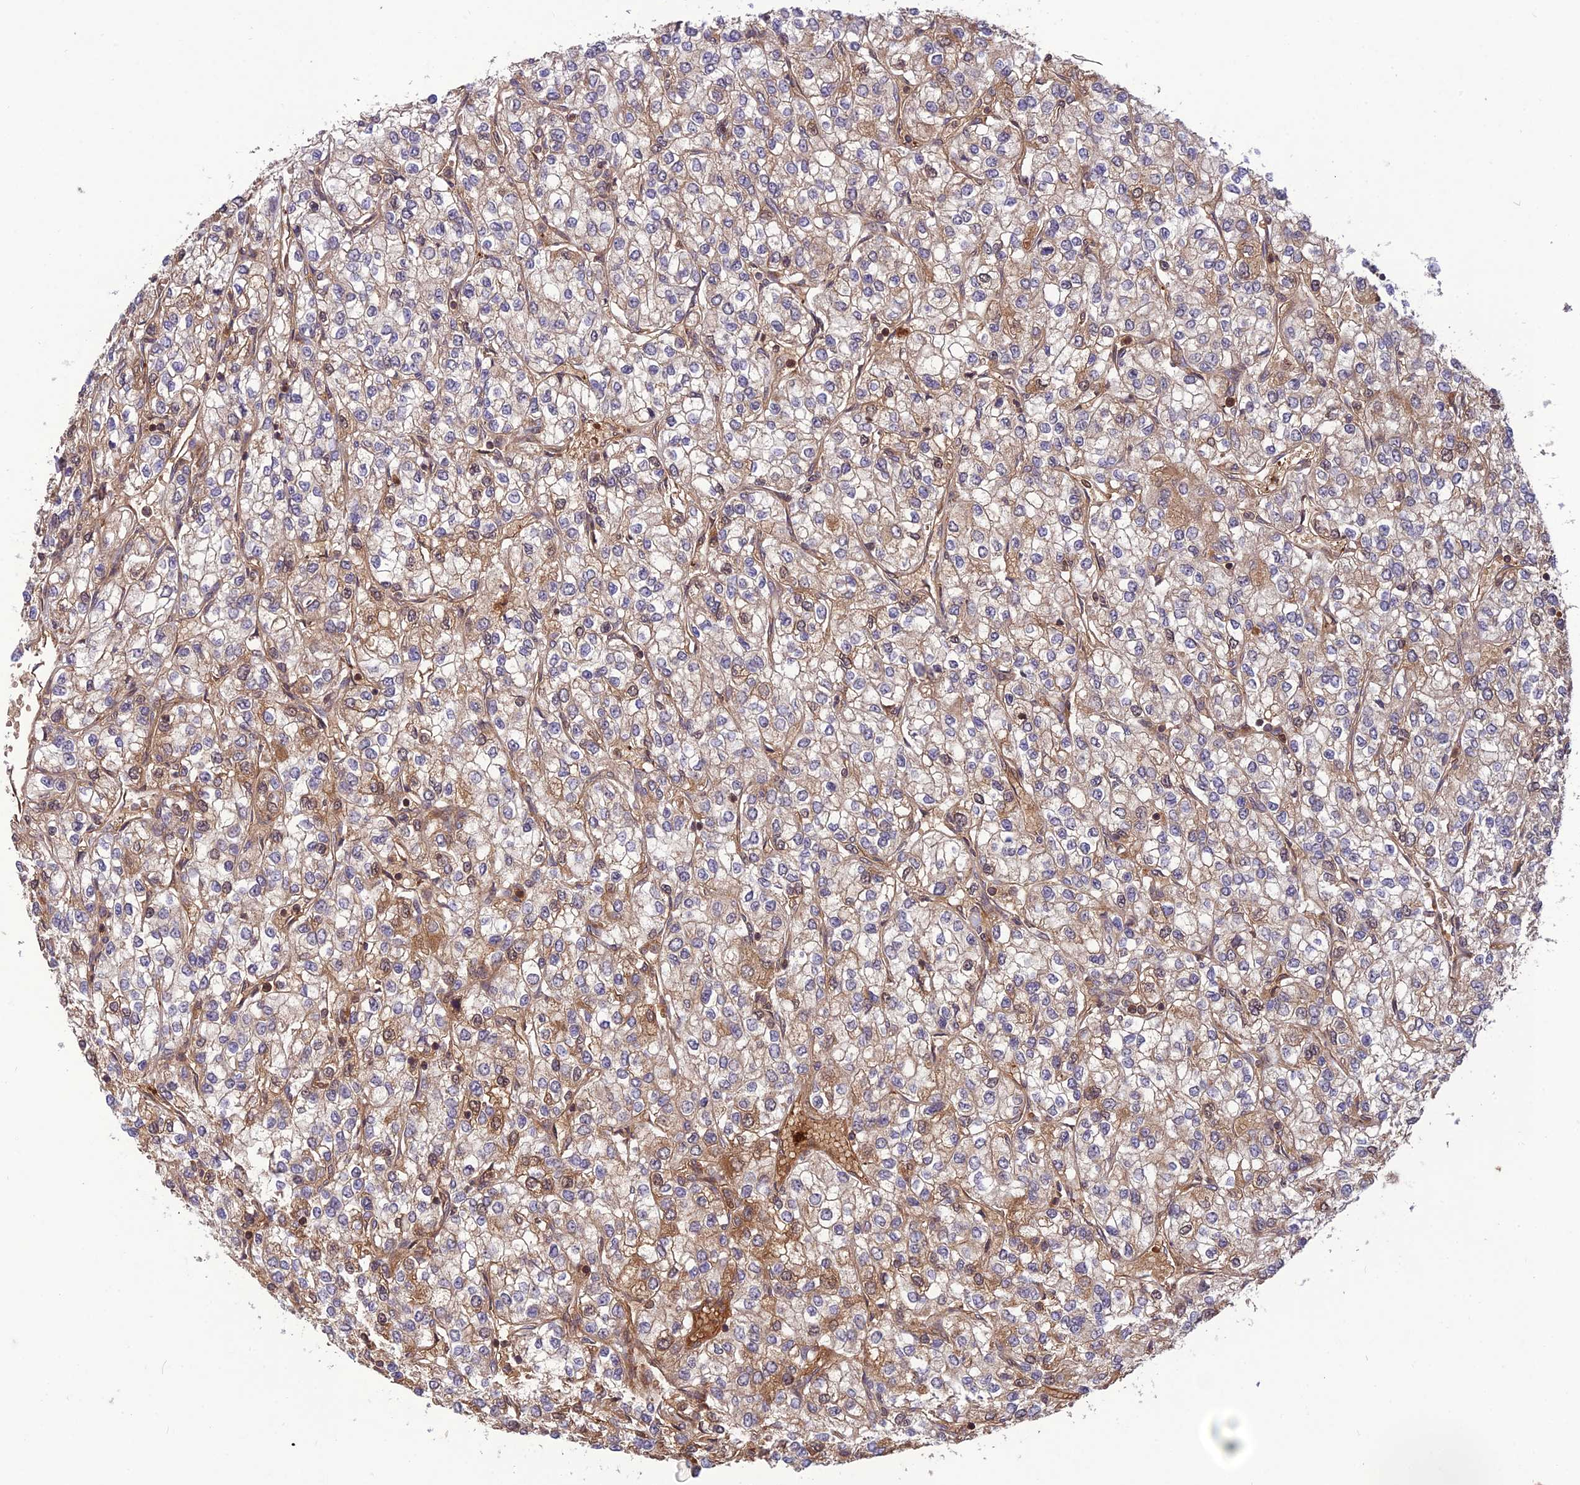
{"staining": {"intensity": "weak", "quantity": "<25%", "location": "cytoplasmic/membranous"}, "tissue": "renal cancer", "cell_type": "Tumor cells", "image_type": "cancer", "snomed": [{"axis": "morphology", "description": "Adenocarcinoma, NOS"}, {"axis": "topography", "description": "Kidney"}], "caption": "Renal adenocarcinoma stained for a protein using immunohistochemistry (IHC) reveals no staining tumor cells.", "gene": "NDUFC1", "patient": {"sex": "male", "age": 80}}